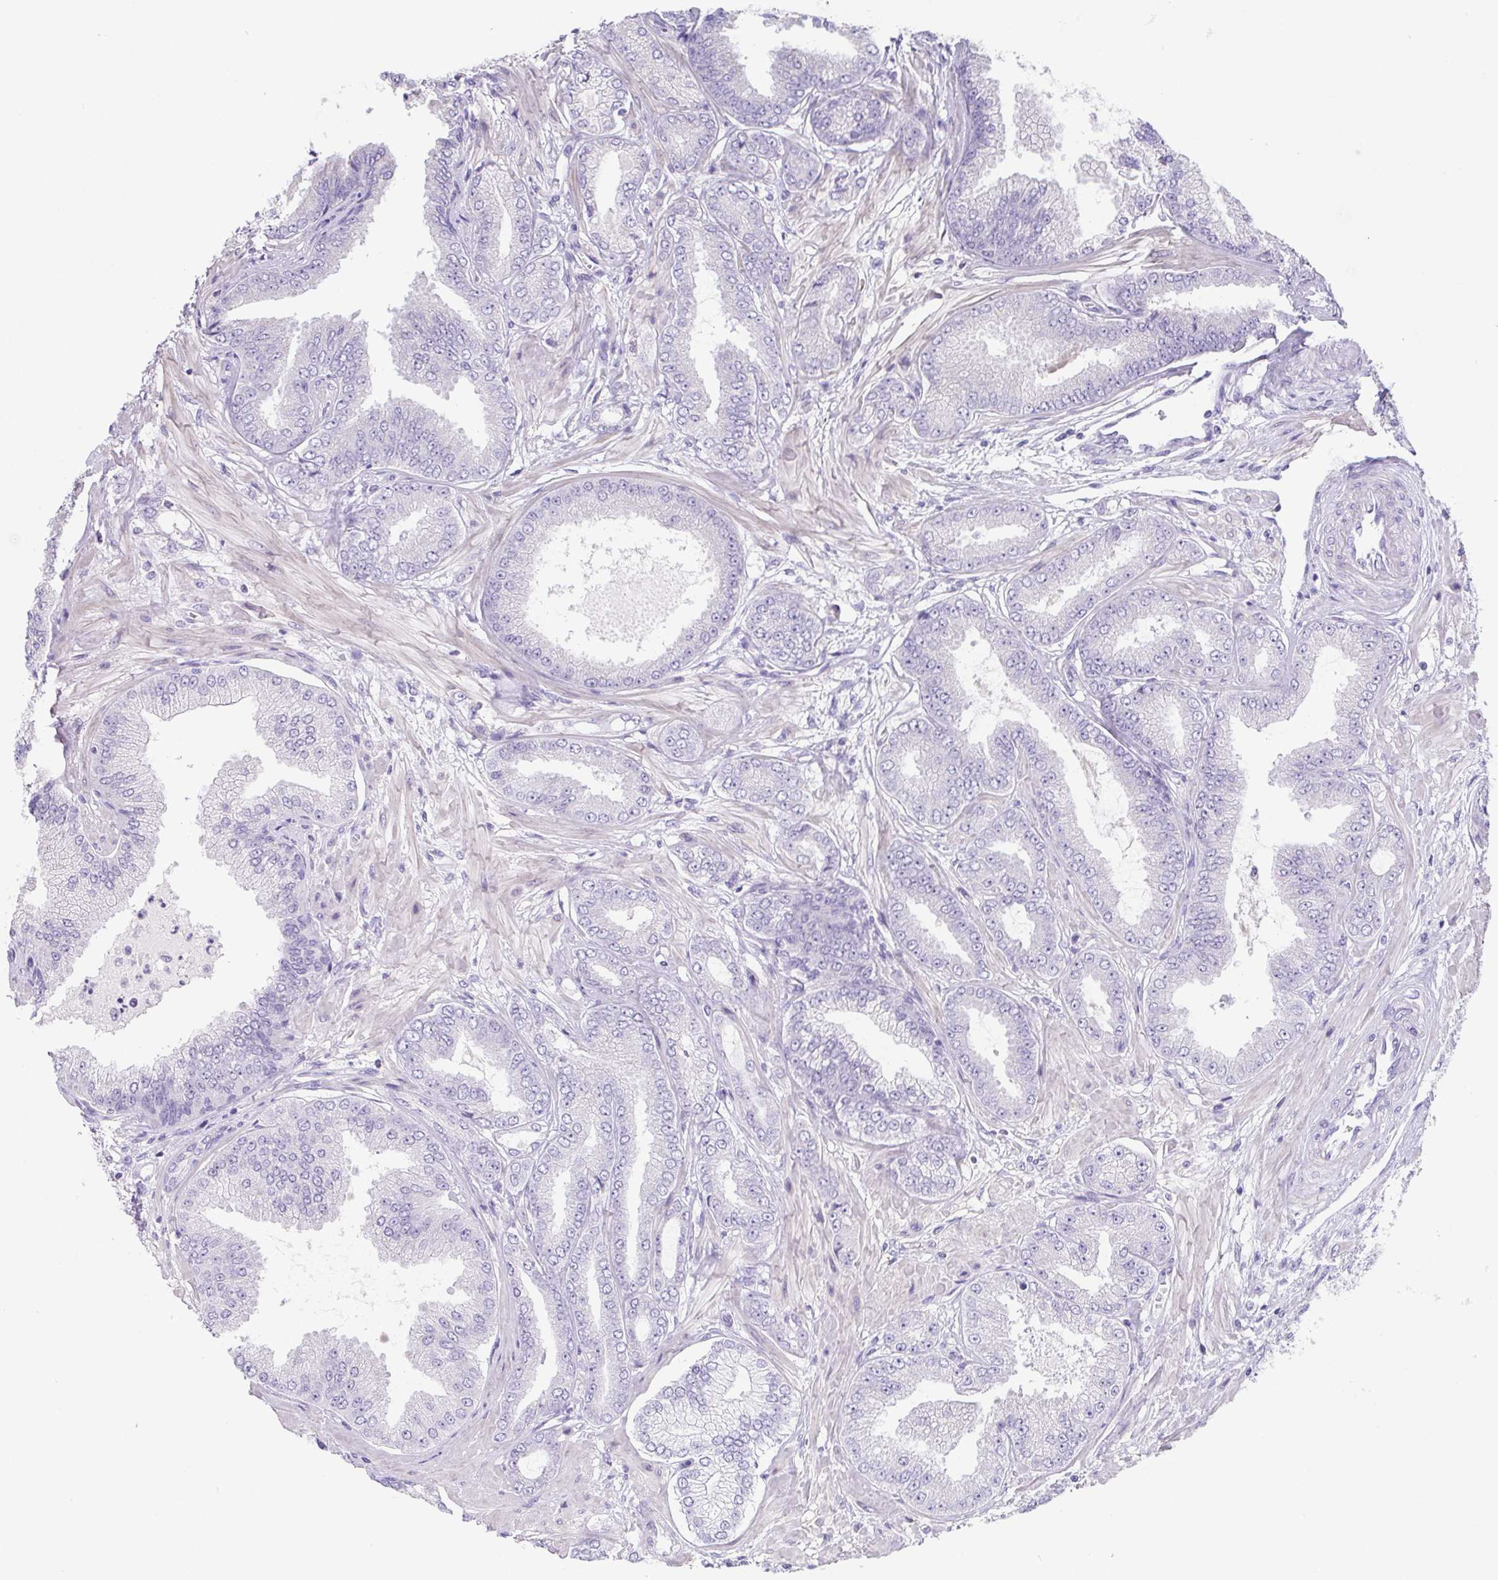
{"staining": {"intensity": "negative", "quantity": "none", "location": "none"}, "tissue": "prostate cancer", "cell_type": "Tumor cells", "image_type": "cancer", "snomed": [{"axis": "morphology", "description": "Adenocarcinoma, Low grade"}, {"axis": "topography", "description": "Prostate"}], "caption": "Protein analysis of prostate cancer shows no significant staining in tumor cells.", "gene": "HDGFL1", "patient": {"sex": "male", "age": 55}}